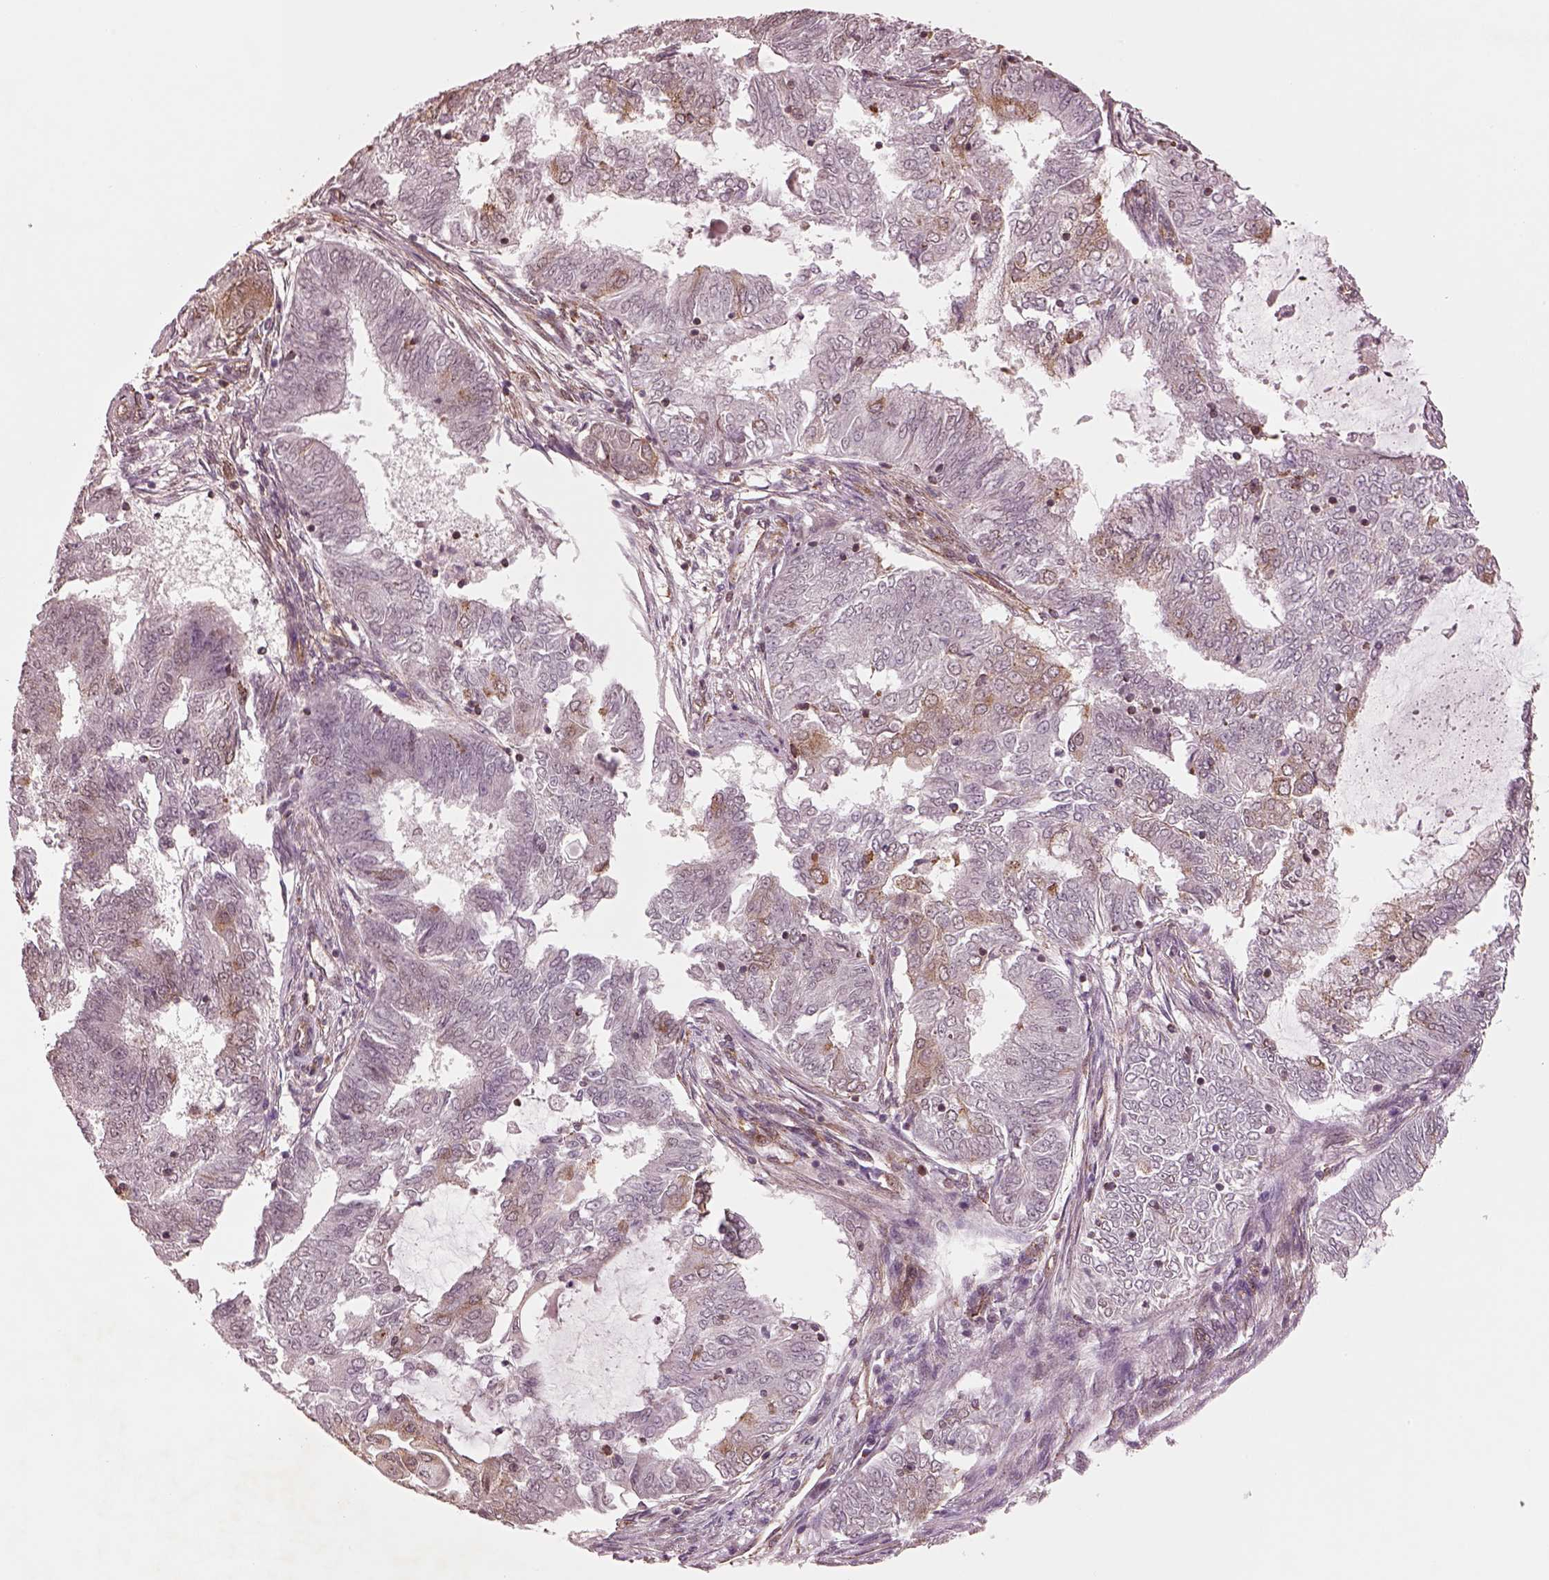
{"staining": {"intensity": "moderate", "quantity": "25%-75%", "location": "cytoplasmic/membranous"}, "tissue": "endometrial cancer", "cell_type": "Tumor cells", "image_type": "cancer", "snomed": [{"axis": "morphology", "description": "Adenocarcinoma, NOS"}, {"axis": "topography", "description": "Endometrium"}], "caption": "Immunohistochemical staining of human endometrial adenocarcinoma demonstrates moderate cytoplasmic/membranous protein expression in approximately 25%-75% of tumor cells. Nuclei are stained in blue.", "gene": "WASHC2A", "patient": {"sex": "female", "age": 62}}